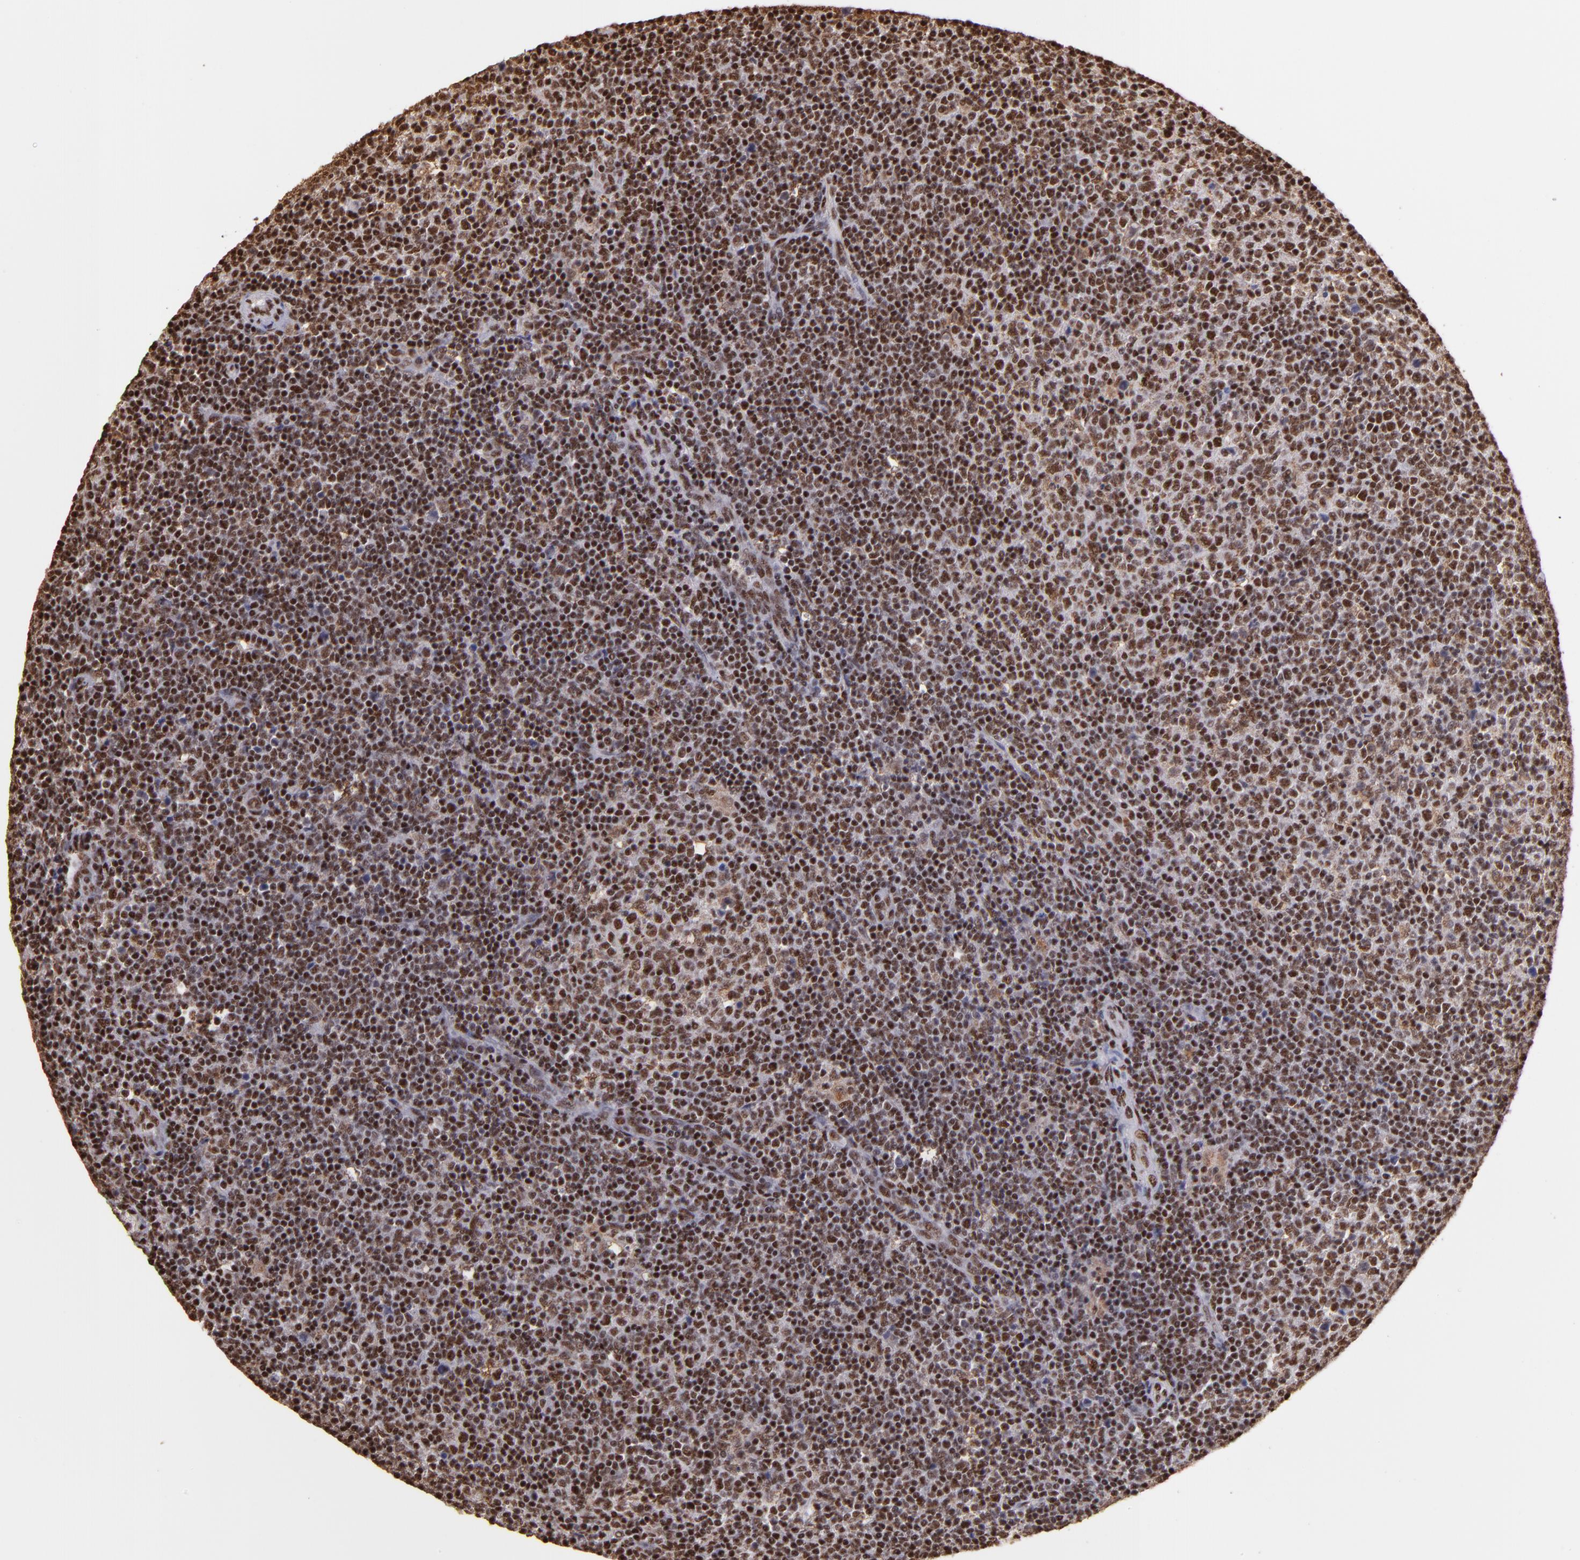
{"staining": {"intensity": "strong", "quantity": ">75%", "location": "nuclear"}, "tissue": "lymphoma", "cell_type": "Tumor cells", "image_type": "cancer", "snomed": [{"axis": "morphology", "description": "Malignant lymphoma, non-Hodgkin's type, Low grade"}, {"axis": "topography", "description": "Lymph node"}], "caption": "Immunohistochemical staining of lymphoma shows high levels of strong nuclear staining in about >75% of tumor cells.", "gene": "SP1", "patient": {"sex": "male", "age": 70}}